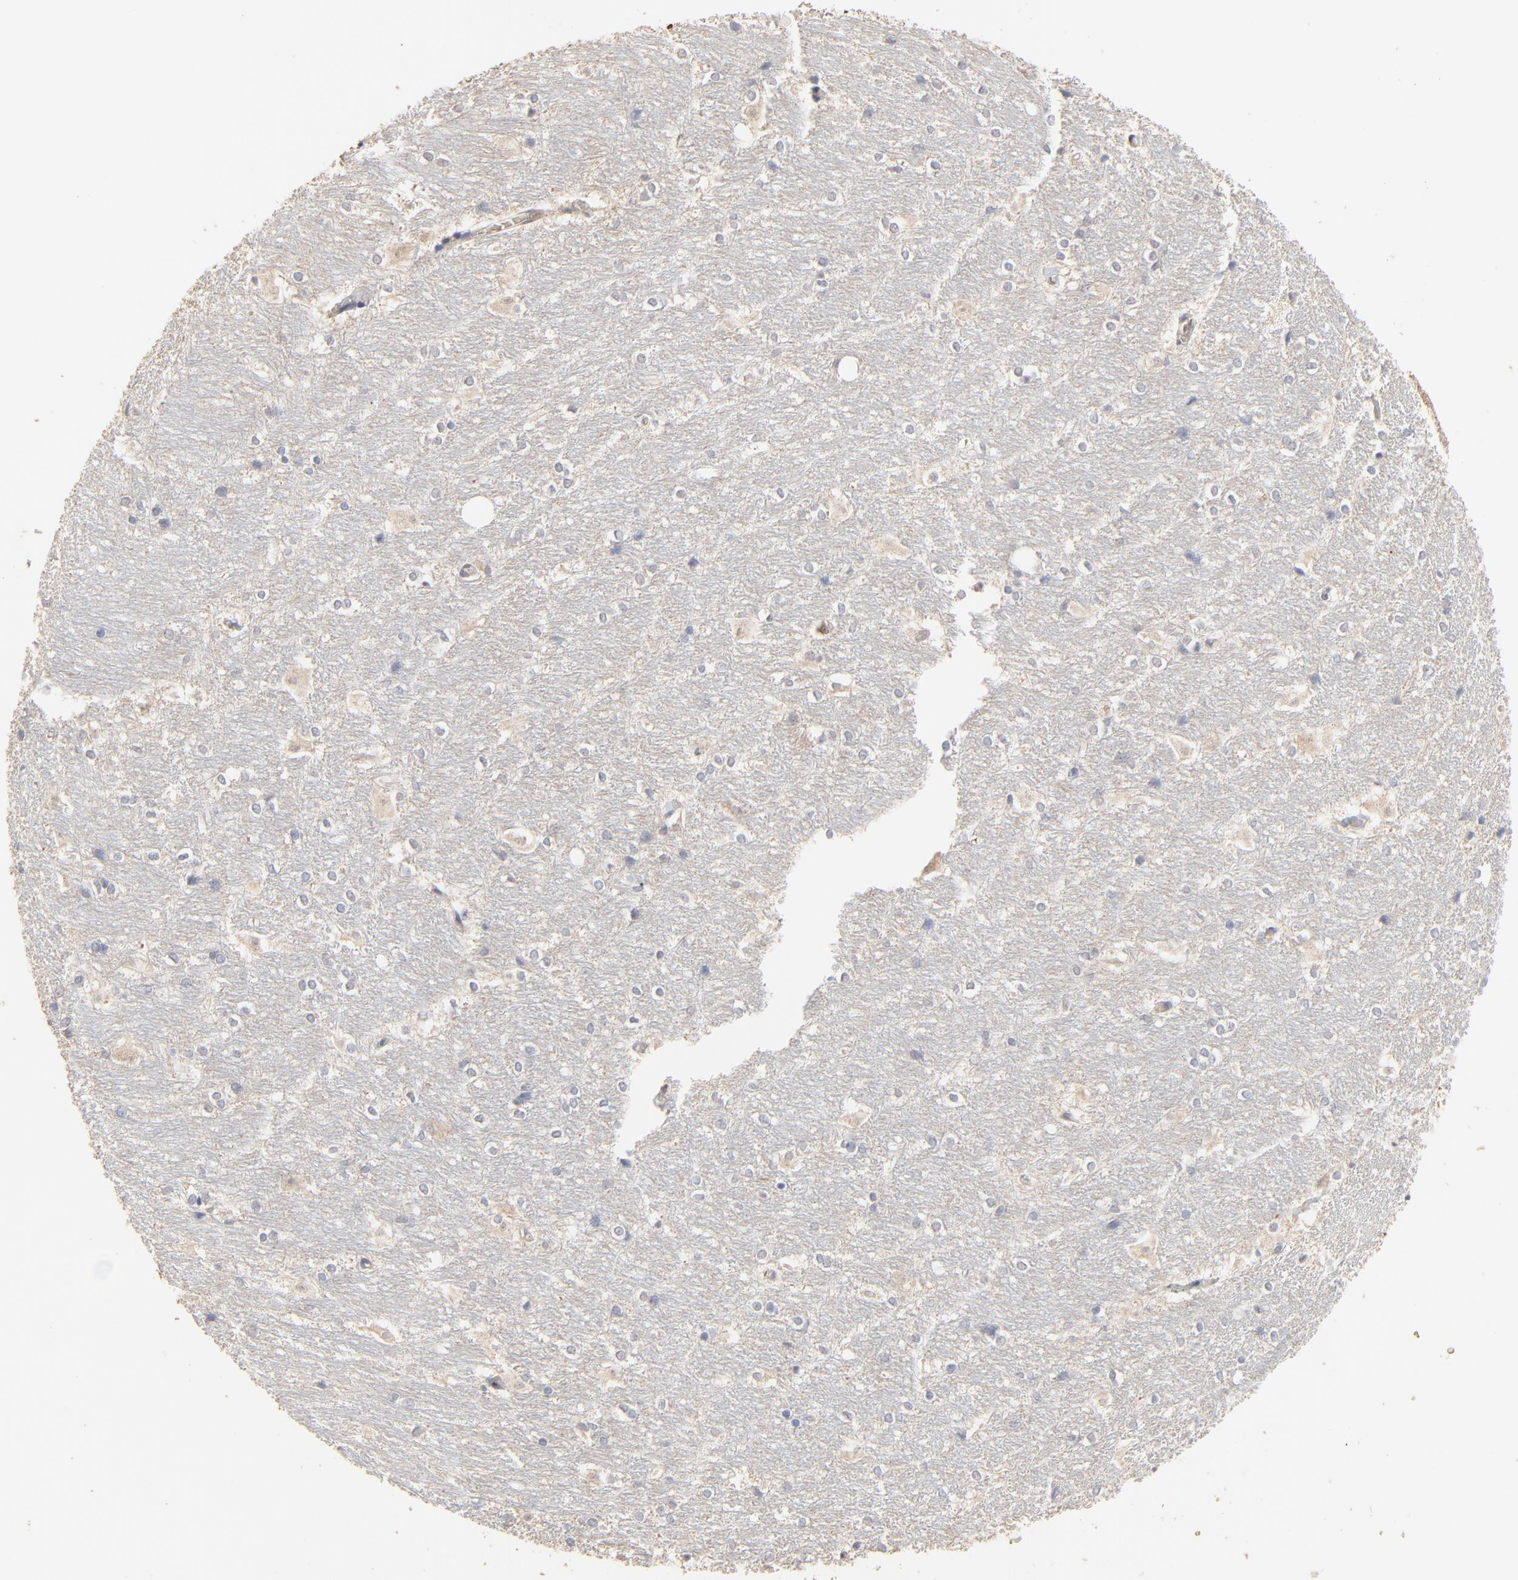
{"staining": {"intensity": "negative", "quantity": "none", "location": "none"}, "tissue": "hippocampus", "cell_type": "Glial cells", "image_type": "normal", "snomed": [{"axis": "morphology", "description": "Normal tissue, NOS"}, {"axis": "topography", "description": "Hippocampus"}], "caption": "Glial cells are negative for protein expression in normal human hippocampus. (Brightfield microscopy of DAB (3,3'-diaminobenzidine) IHC at high magnification).", "gene": "FANCB", "patient": {"sex": "female", "age": 19}}